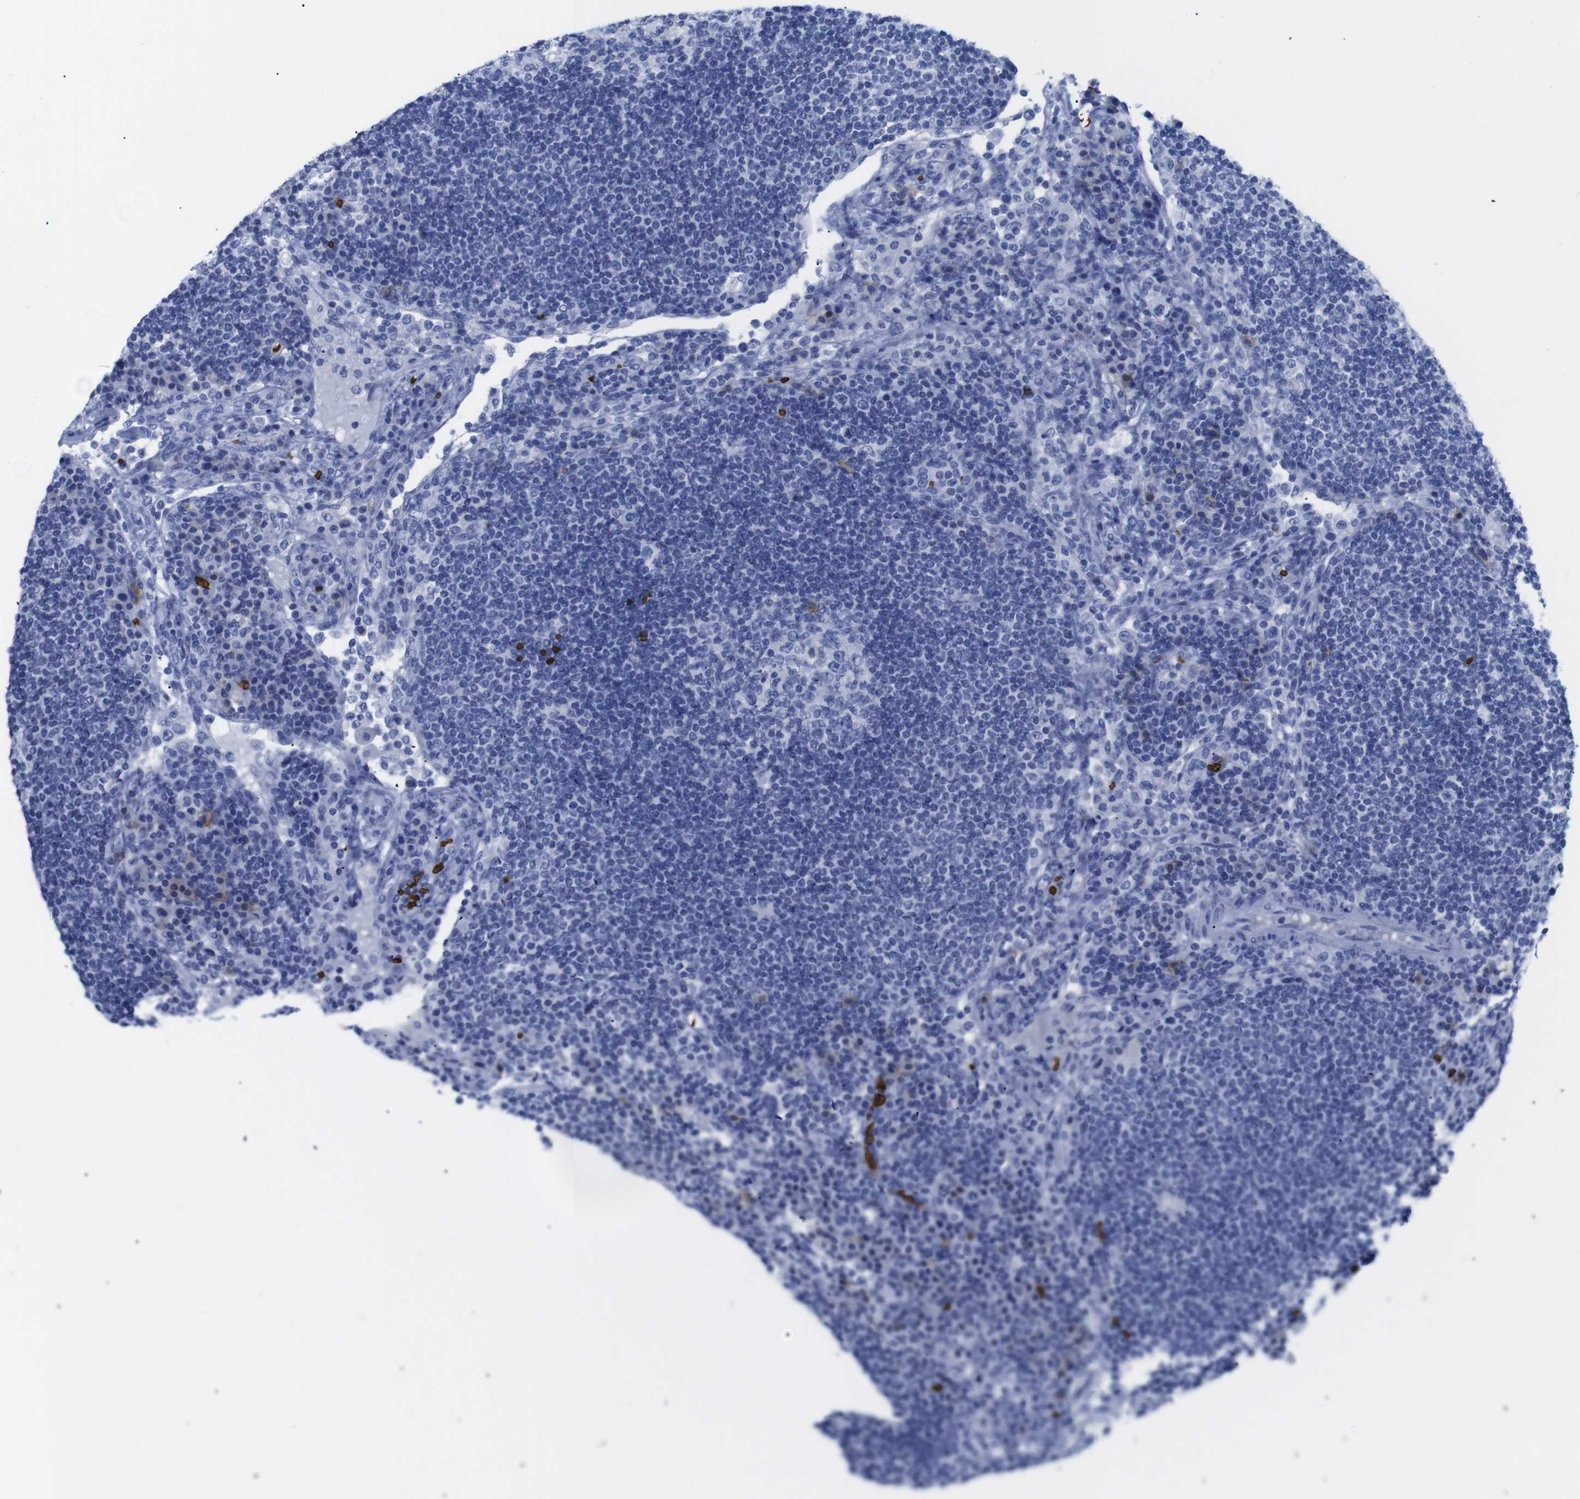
{"staining": {"intensity": "negative", "quantity": "none", "location": "none"}, "tissue": "lymph node", "cell_type": "Germinal center cells", "image_type": "normal", "snomed": [{"axis": "morphology", "description": "Normal tissue, NOS"}, {"axis": "topography", "description": "Lymph node"}], "caption": "This is an immunohistochemistry histopathology image of normal human lymph node. There is no positivity in germinal center cells.", "gene": "S1PR2", "patient": {"sex": "female", "age": 53}}